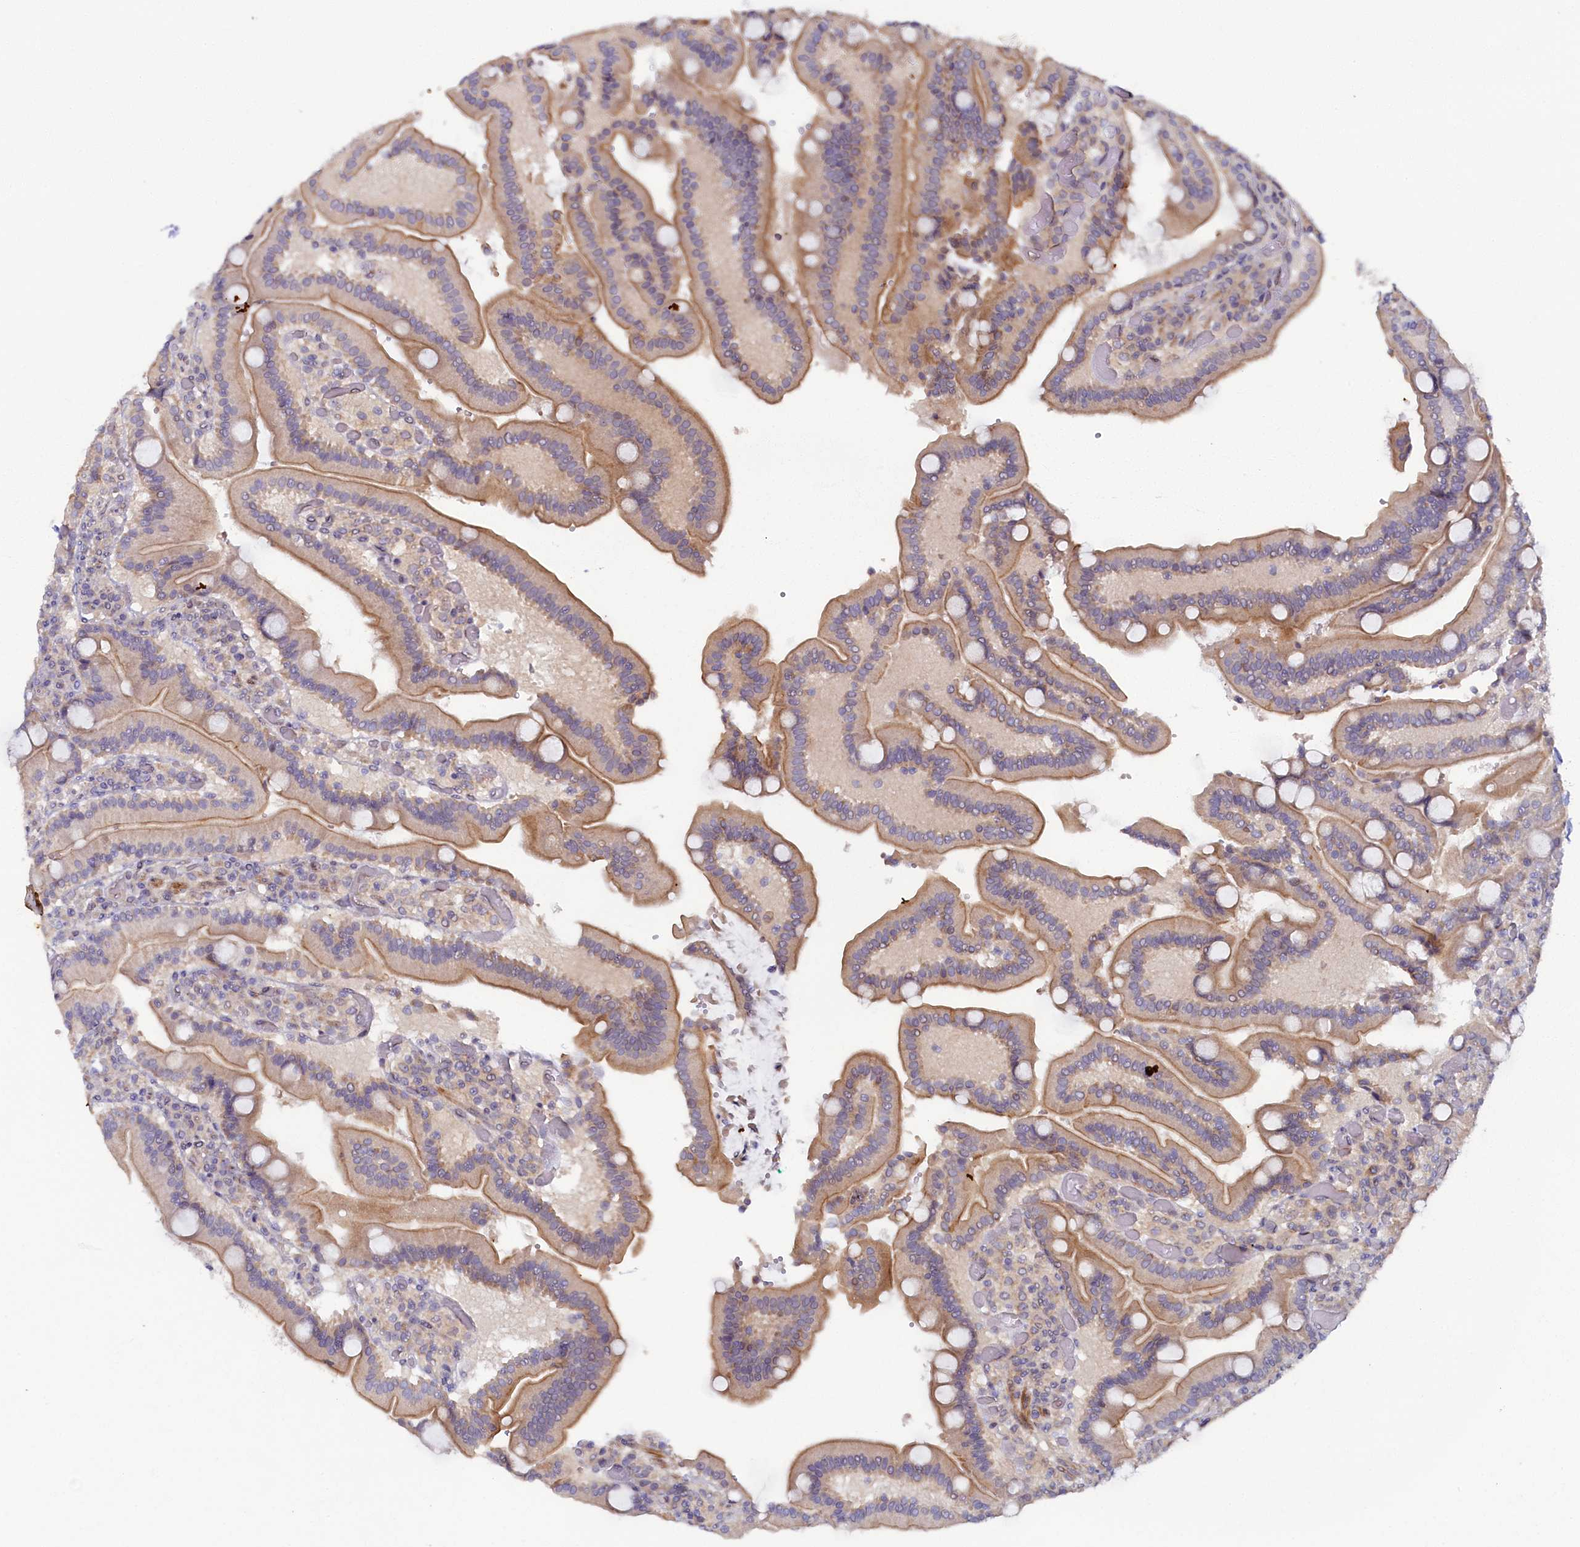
{"staining": {"intensity": "moderate", "quantity": ">75%", "location": "cytoplasmic/membranous"}, "tissue": "duodenum", "cell_type": "Glandular cells", "image_type": "normal", "snomed": [{"axis": "morphology", "description": "Normal tissue, NOS"}, {"axis": "topography", "description": "Duodenum"}], "caption": "High-power microscopy captured an immunohistochemistry (IHC) micrograph of unremarkable duodenum, revealing moderate cytoplasmic/membranous staining in approximately >75% of glandular cells.", "gene": "CEP20", "patient": {"sex": "female", "age": 62}}